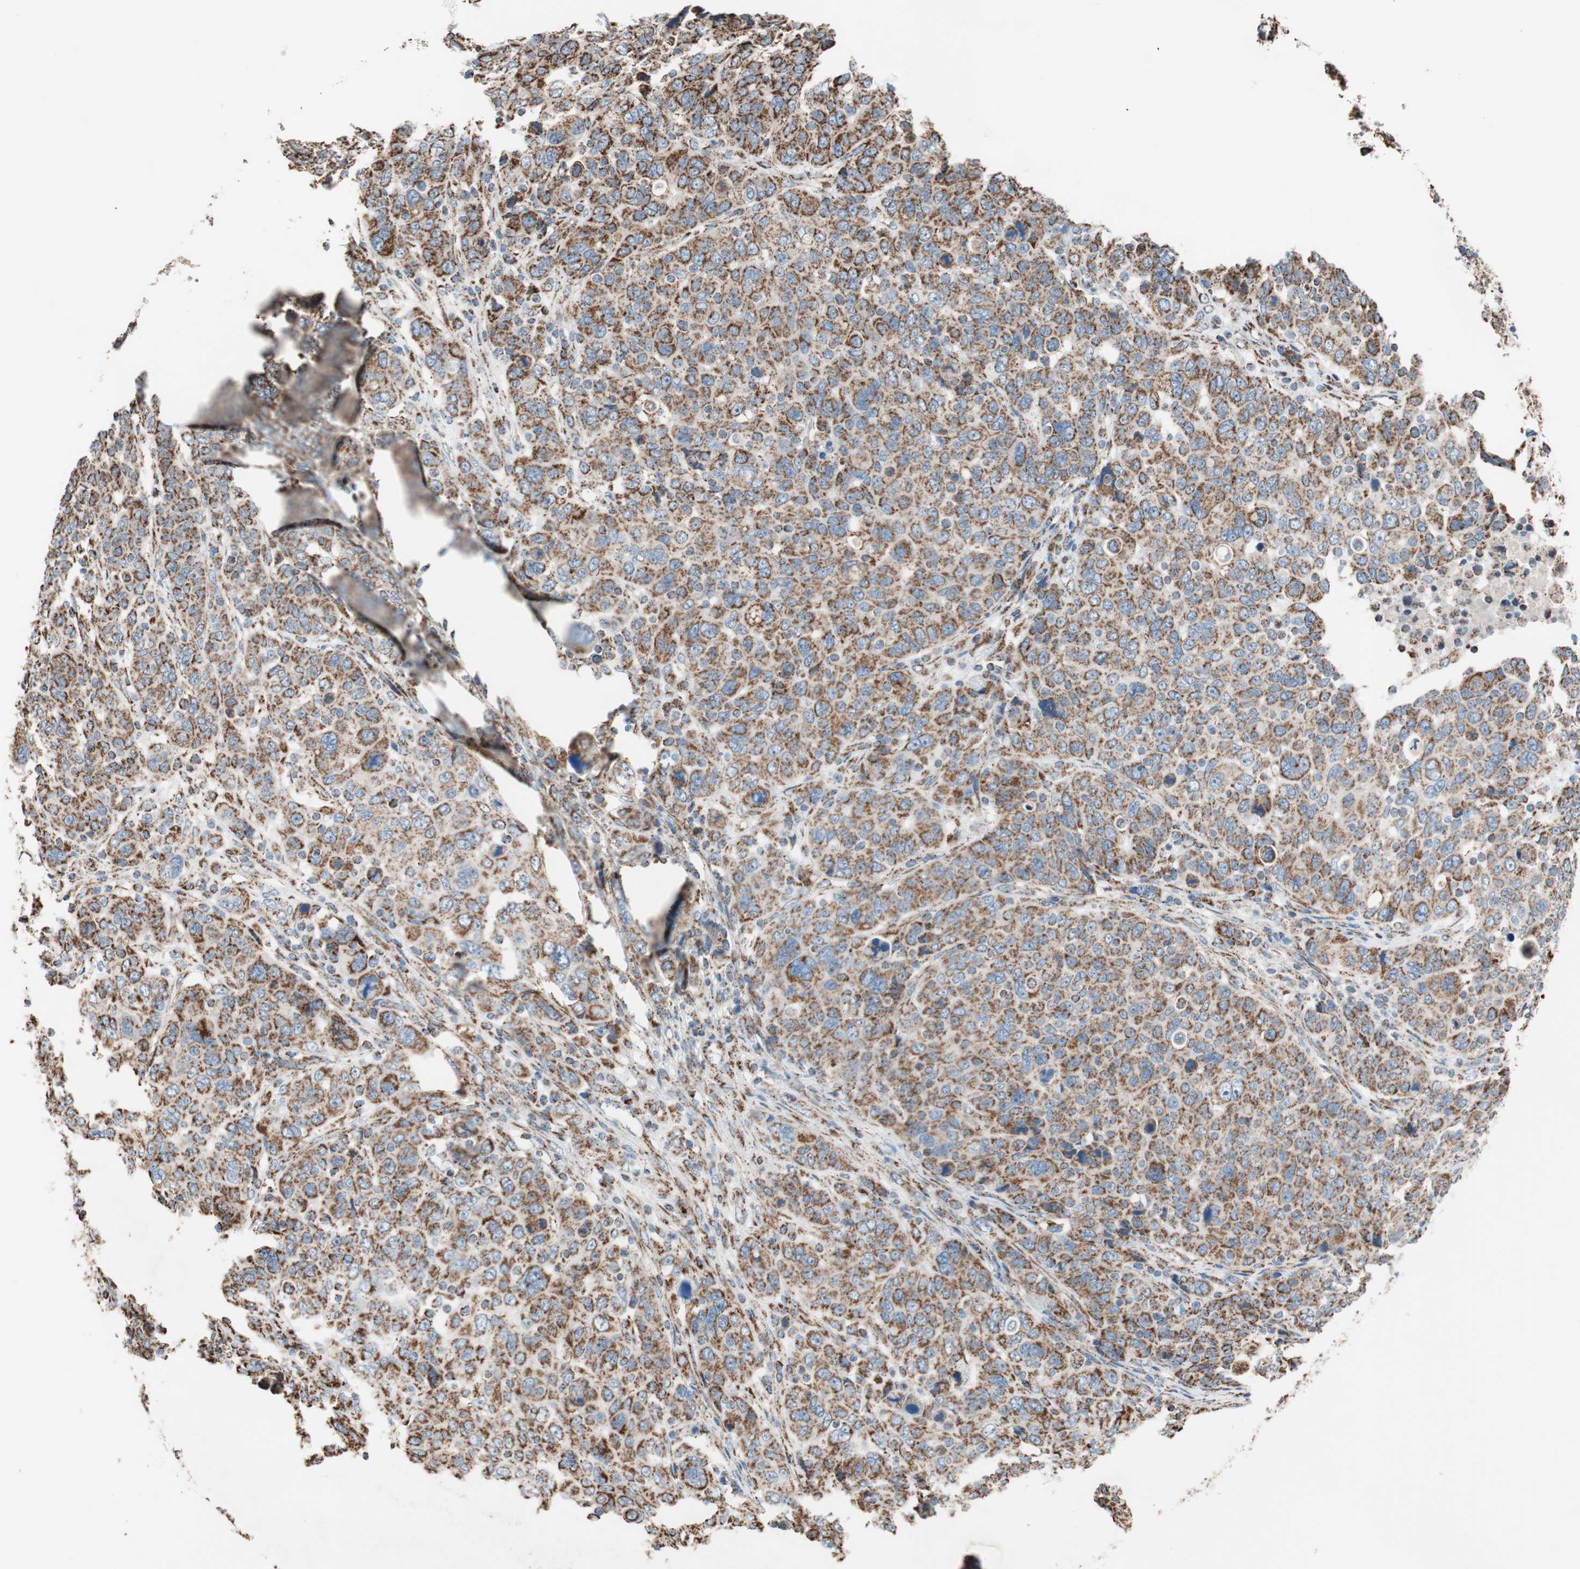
{"staining": {"intensity": "strong", "quantity": ">75%", "location": "cytoplasmic/membranous"}, "tissue": "breast cancer", "cell_type": "Tumor cells", "image_type": "cancer", "snomed": [{"axis": "morphology", "description": "Duct carcinoma"}, {"axis": "topography", "description": "Breast"}], "caption": "Protein staining reveals strong cytoplasmic/membranous expression in about >75% of tumor cells in infiltrating ductal carcinoma (breast).", "gene": "PCSK4", "patient": {"sex": "female", "age": 37}}